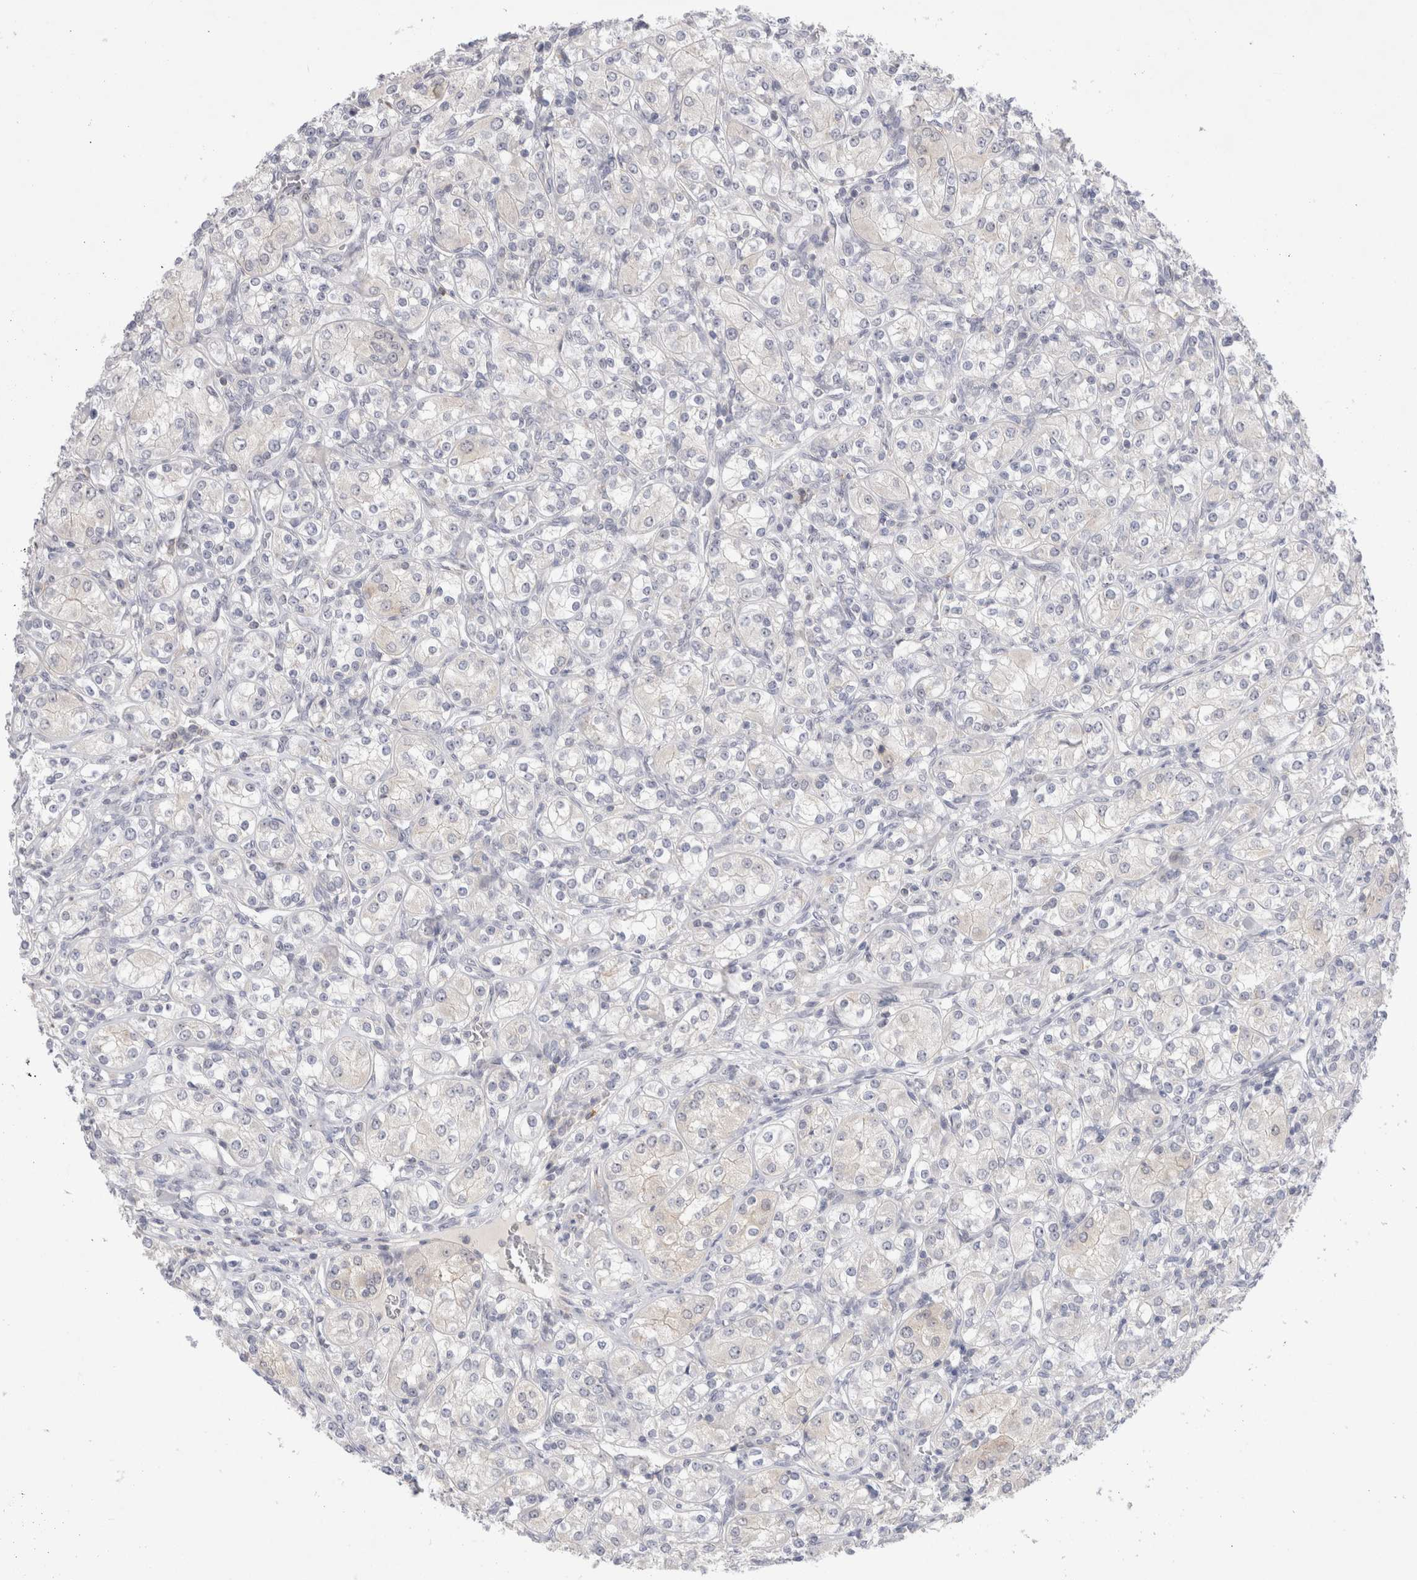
{"staining": {"intensity": "negative", "quantity": "none", "location": "none"}, "tissue": "renal cancer", "cell_type": "Tumor cells", "image_type": "cancer", "snomed": [{"axis": "morphology", "description": "Adenocarcinoma, NOS"}, {"axis": "topography", "description": "Kidney"}], "caption": "DAB (3,3'-diaminobenzidine) immunohistochemical staining of renal cancer shows no significant expression in tumor cells.", "gene": "CERS5", "patient": {"sex": "male", "age": 77}}